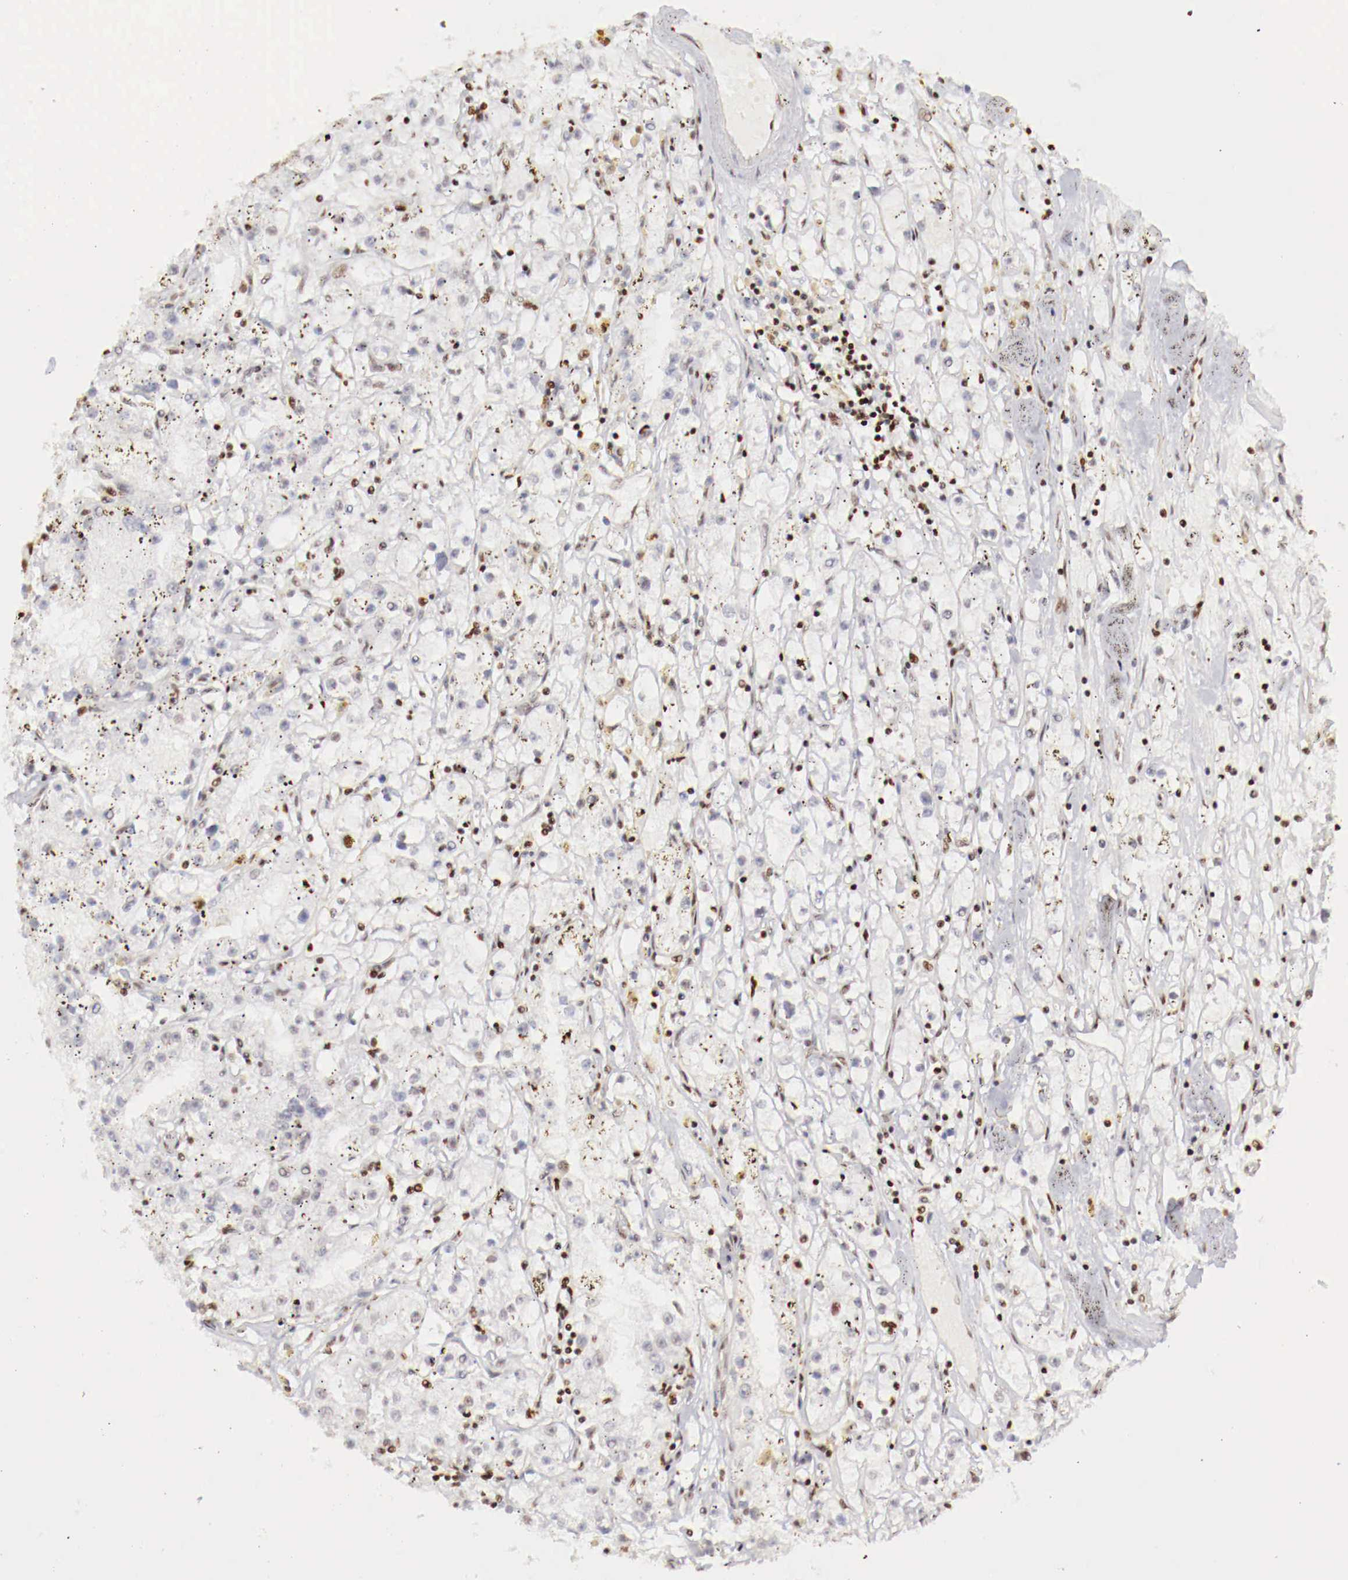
{"staining": {"intensity": "weak", "quantity": "<25%", "location": "nuclear"}, "tissue": "renal cancer", "cell_type": "Tumor cells", "image_type": "cancer", "snomed": [{"axis": "morphology", "description": "Adenocarcinoma, NOS"}, {"axis": "topography", "description": "Kidney"}], "caption": "DAB immunohistochemical staining of renal adenocarcinoma shows no significant expression in tumor cells.", "gene": "MAX", "patient": {"sex": "male", "age": 56}}